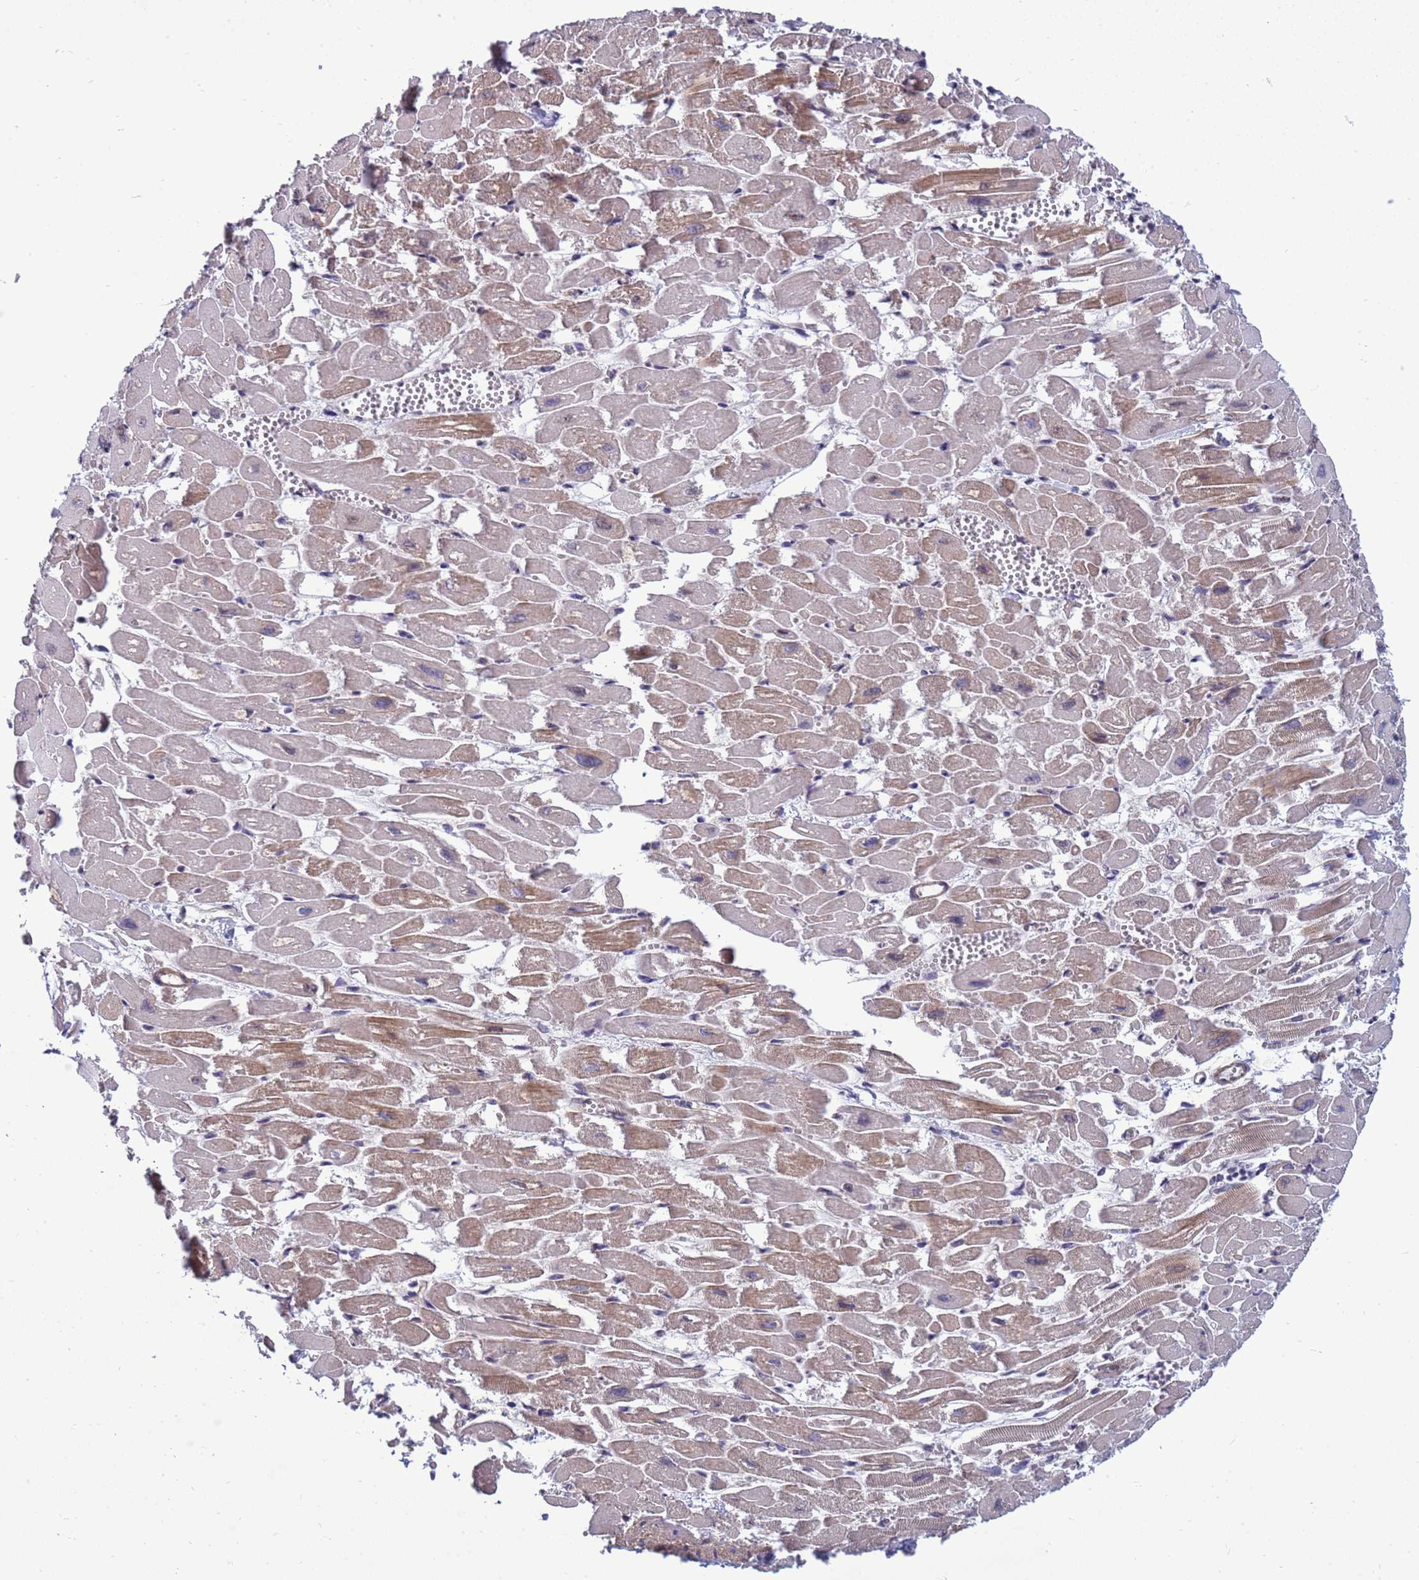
{"staining": {"intensity": "moderate", "quantity": "25%-75%", "location": "cytoplasmic/membranous,nuclear"}, "tissue": "heart muscle", "cell_type": "Cardiomyocytes", "image_type": "normal", "snomed": [{"axis": "morphology", "description": "Normal tissue, NOS"}, {"axis": "topography", "description": "Heart"}], "caption": "Moderate cytoplasmic/membranous,nuclear protein positivity is identified in approximately 25%-75% of cardiomyocytes in heart muscle.", "gene": "NSL1", "patient": {"sex": "male", "age": 54}}